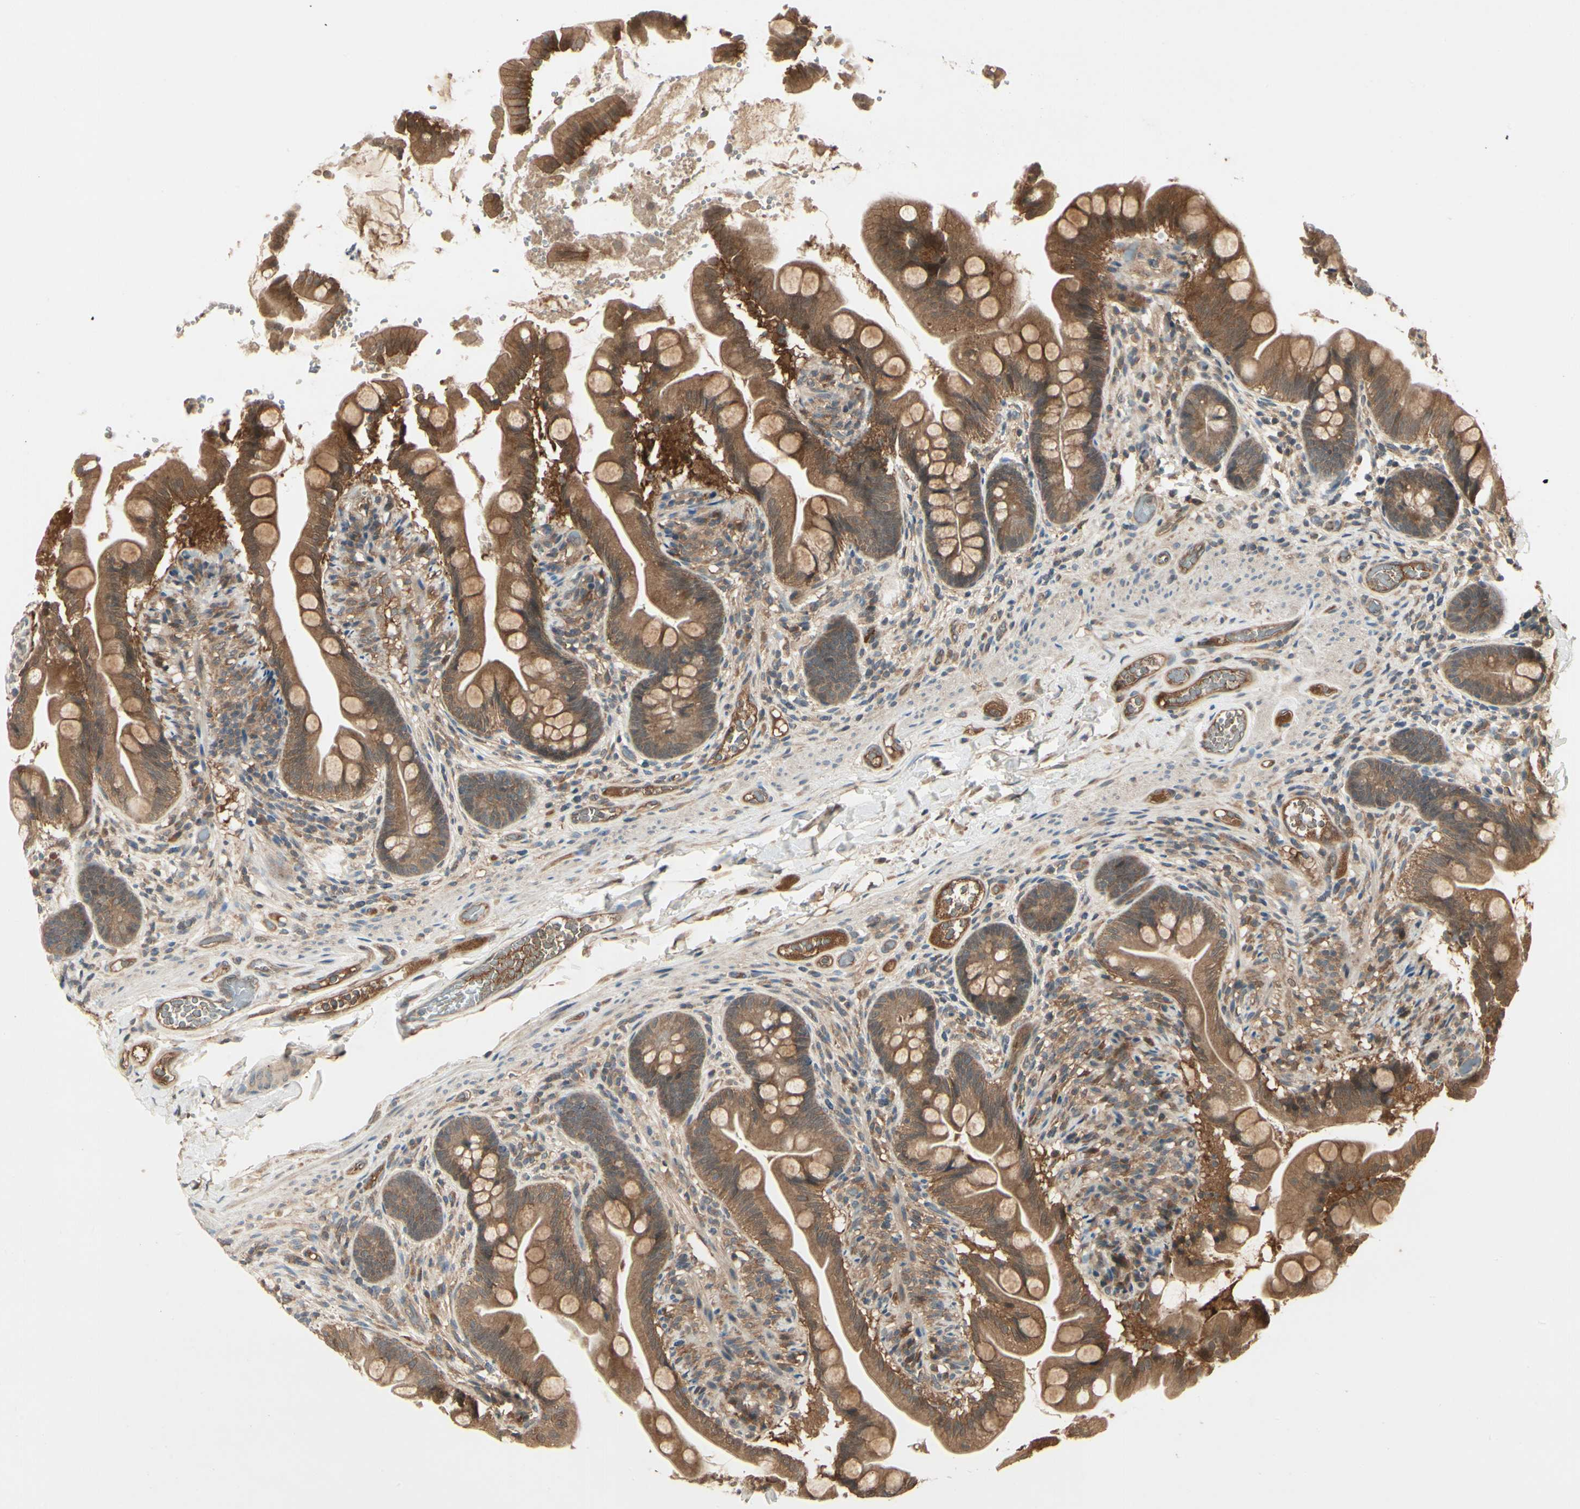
{"staining": {"intensity": "strong", "quantity": ">75%", "location": "cytoplasmic/membranous"}, "tissue": "small intestine", "cell_type": "Glandular cells", "image_type": "normal", "snomed": [{"axis": "morphology", "description": "Normal tissue, NOS"}, {"axis": "topography", "description": "Small intestine"}], "caption": "Protein expression analysis of unremarkable human small intestine reveals strong cytoplasmic/membranous positivity in approximately >75% of glandular cells.", "gene": "RNF14", "patient": {"sex": "female", "age": 56}}